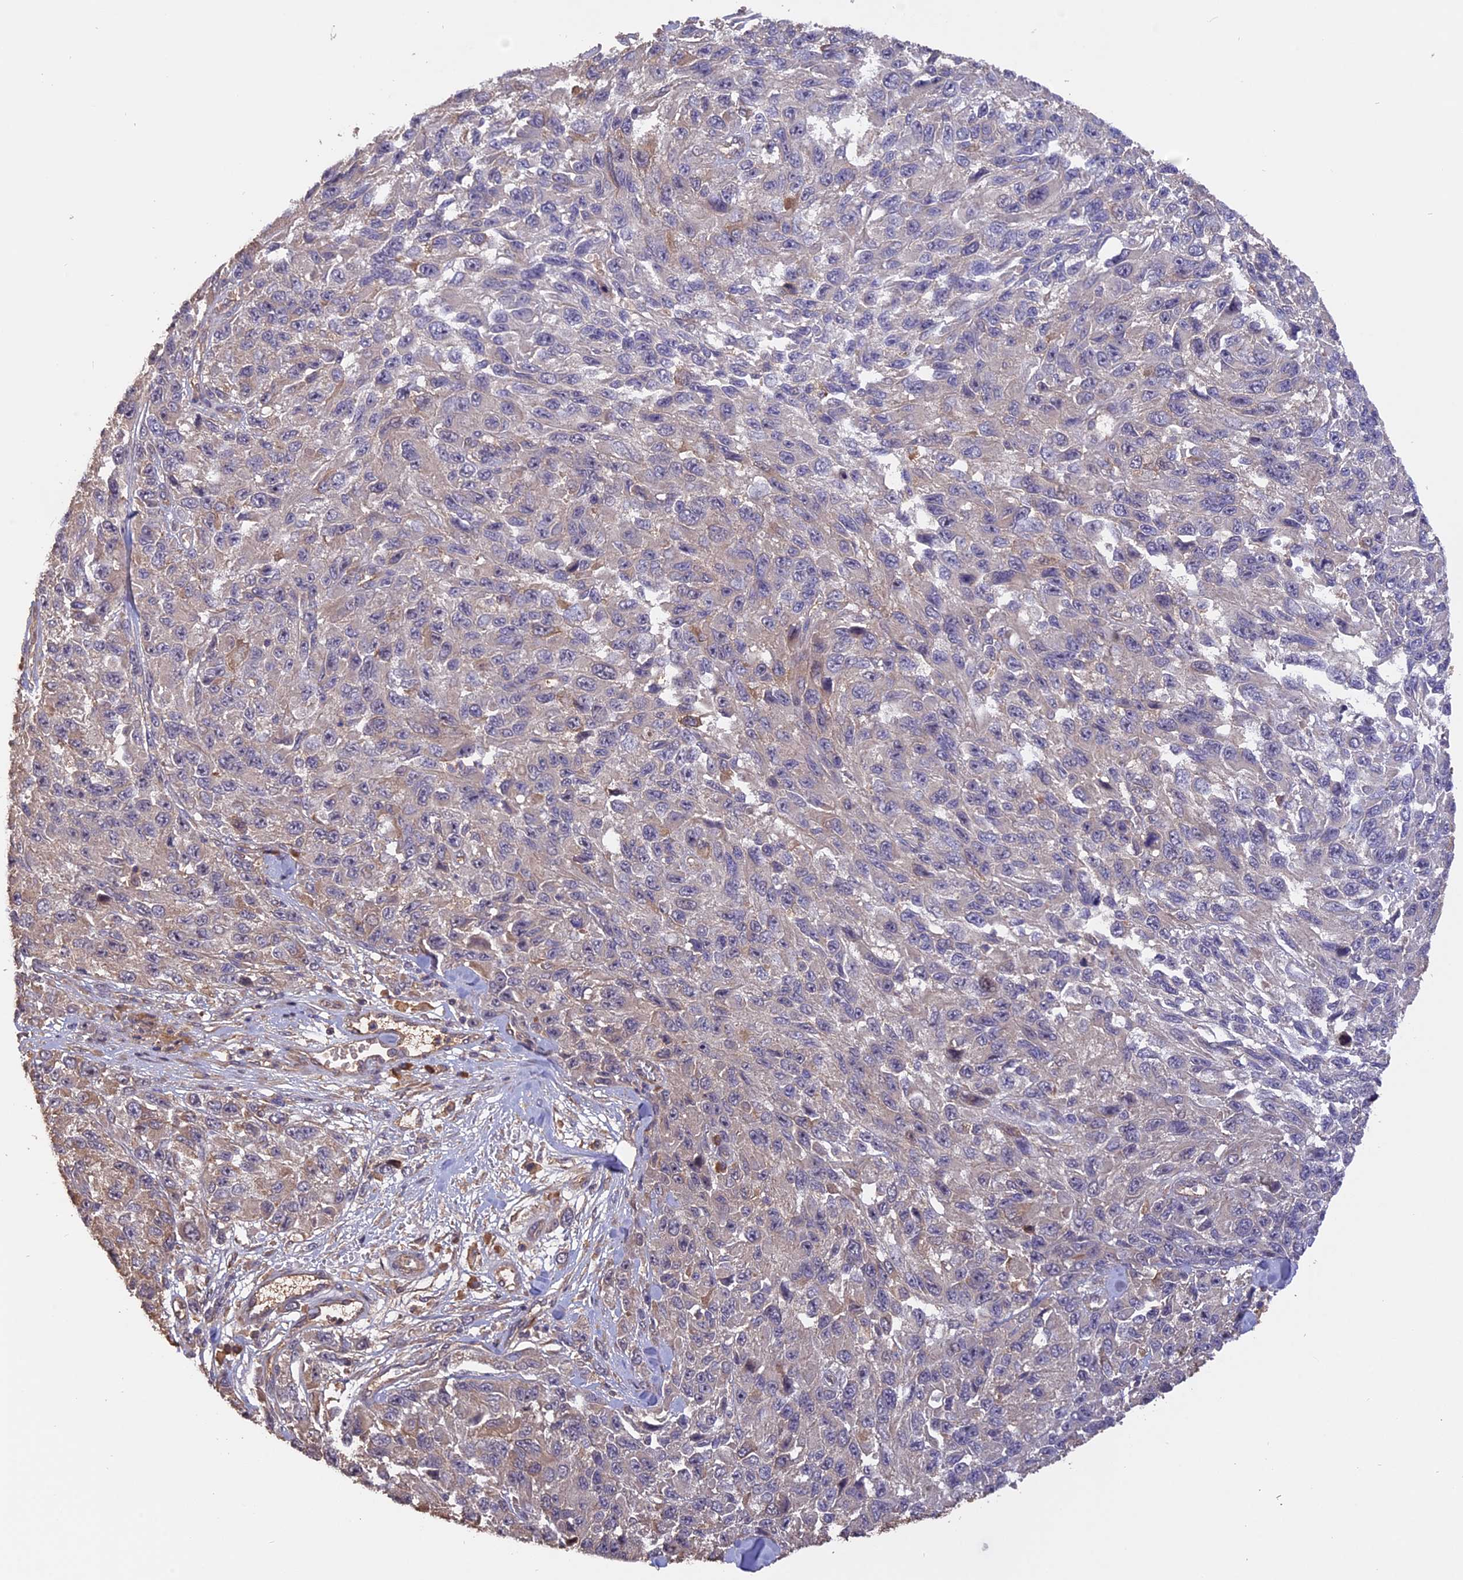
{"staining": {"intensity": "negative", "quantity": "none", "location": "none"}, "tissue": "melanoma", "cell_type": "Tumor cells", "image_type": "cancer", "snomed": [{"axis": "morphology", "description": "Malignant melanoma, NOS"}, {"axis": "topography", "description": "Skin"}], "caption": "Immunohistochemistry micrograph of neoplastic tissue: melanoma stained with DAB displays no significant protein positivity in tumor cells.", "gene": "RASAL1", "patient": {"sex": "female", "age": 96}}